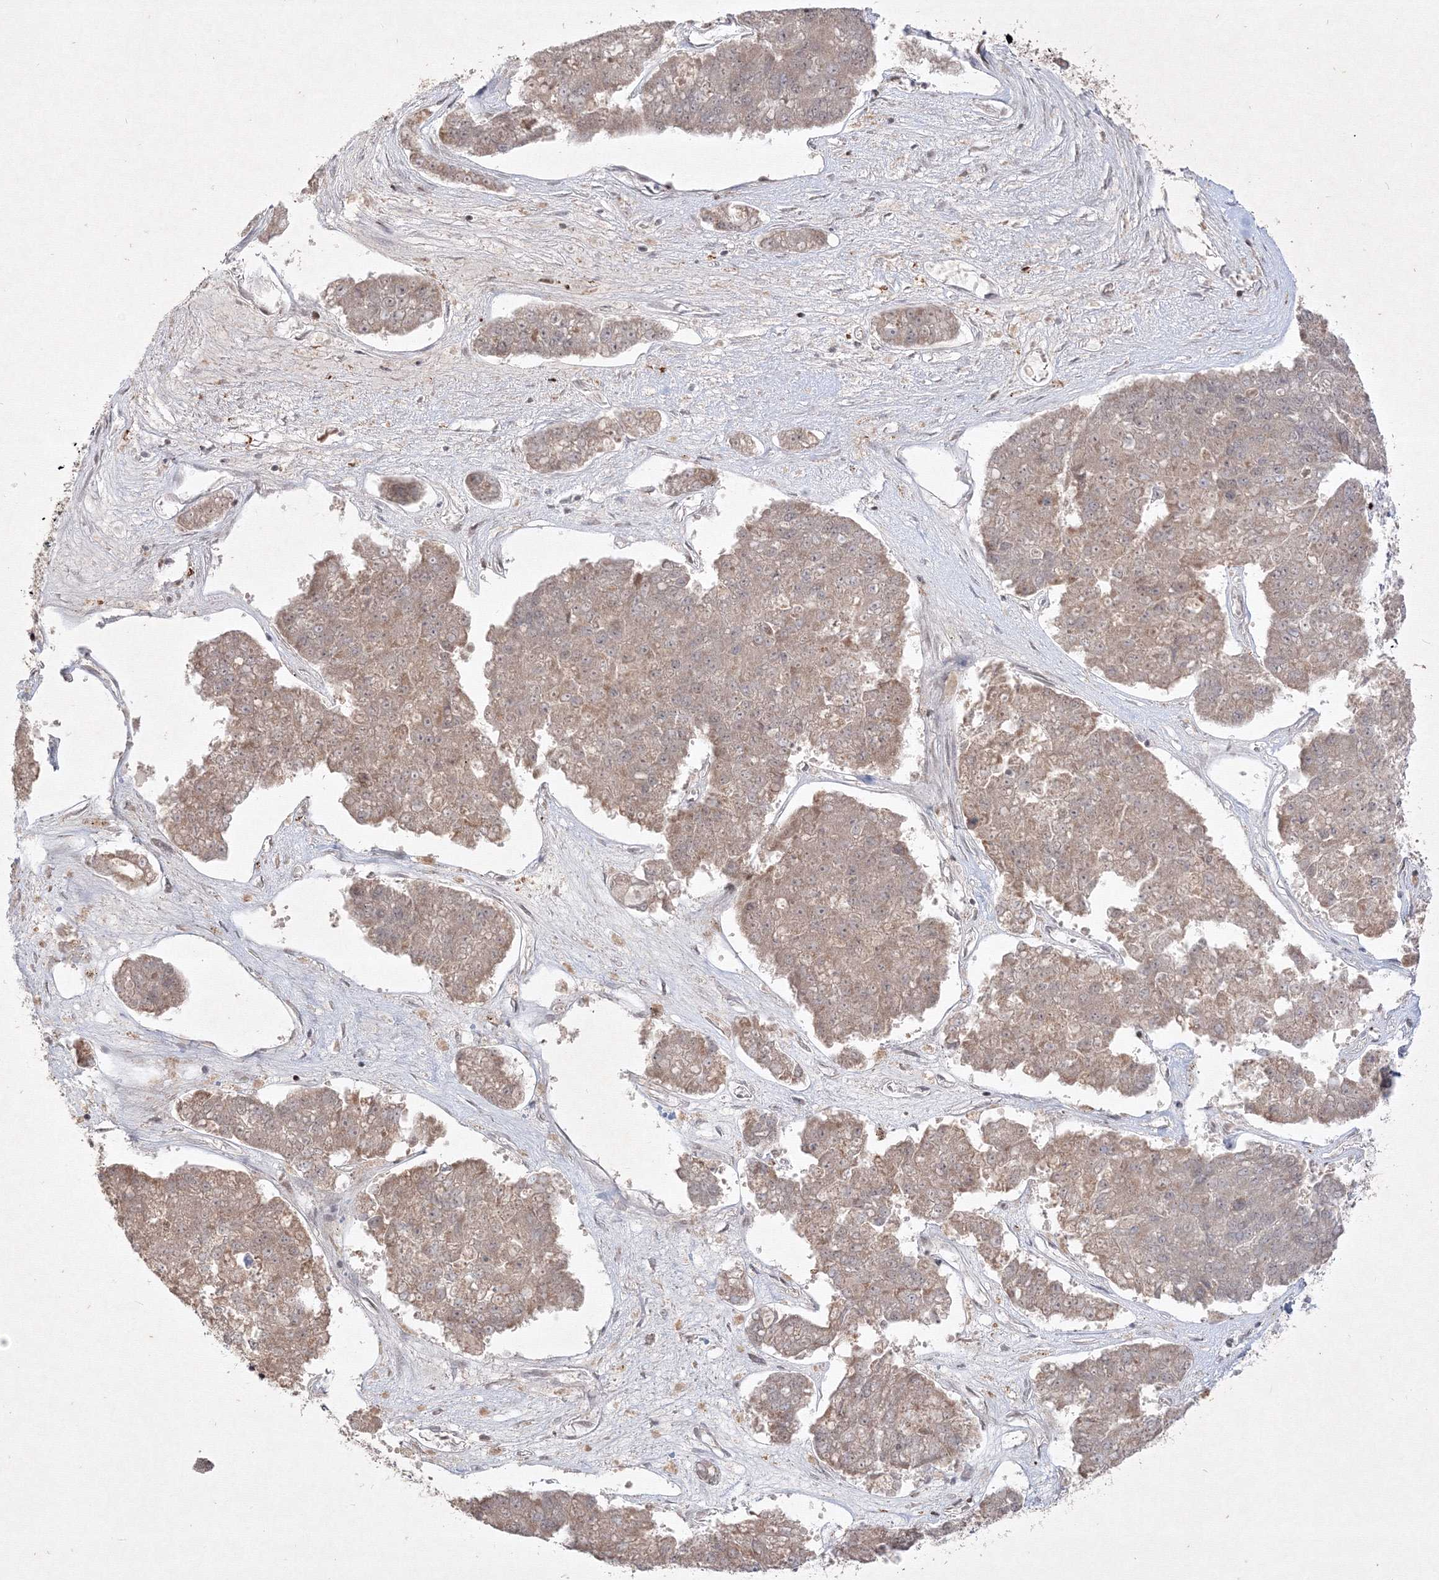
{"staining": {"intensity": "weak", "quantity": "25%-75%", "location": "cytoplasmic/membranous"}, "tissue": "pancreatic cancer", "cell_type": "Tumor cells", "image_type": "cancer", "snomed": [{"axis": "morphology", "description": "Adenocarcinoma, NOS"}, {"axis": "topography", "description": "Pancreas"}], "caption": "High-power microscopy captured an IHC micrograph of pancreatic cancer (adenocarcinoma), revealing weak cytoplasmic/membranous staining in about 25%-75% of tumor cells.", "gene": "TAB1", "patient": {"sex": "male", "age": 50}}